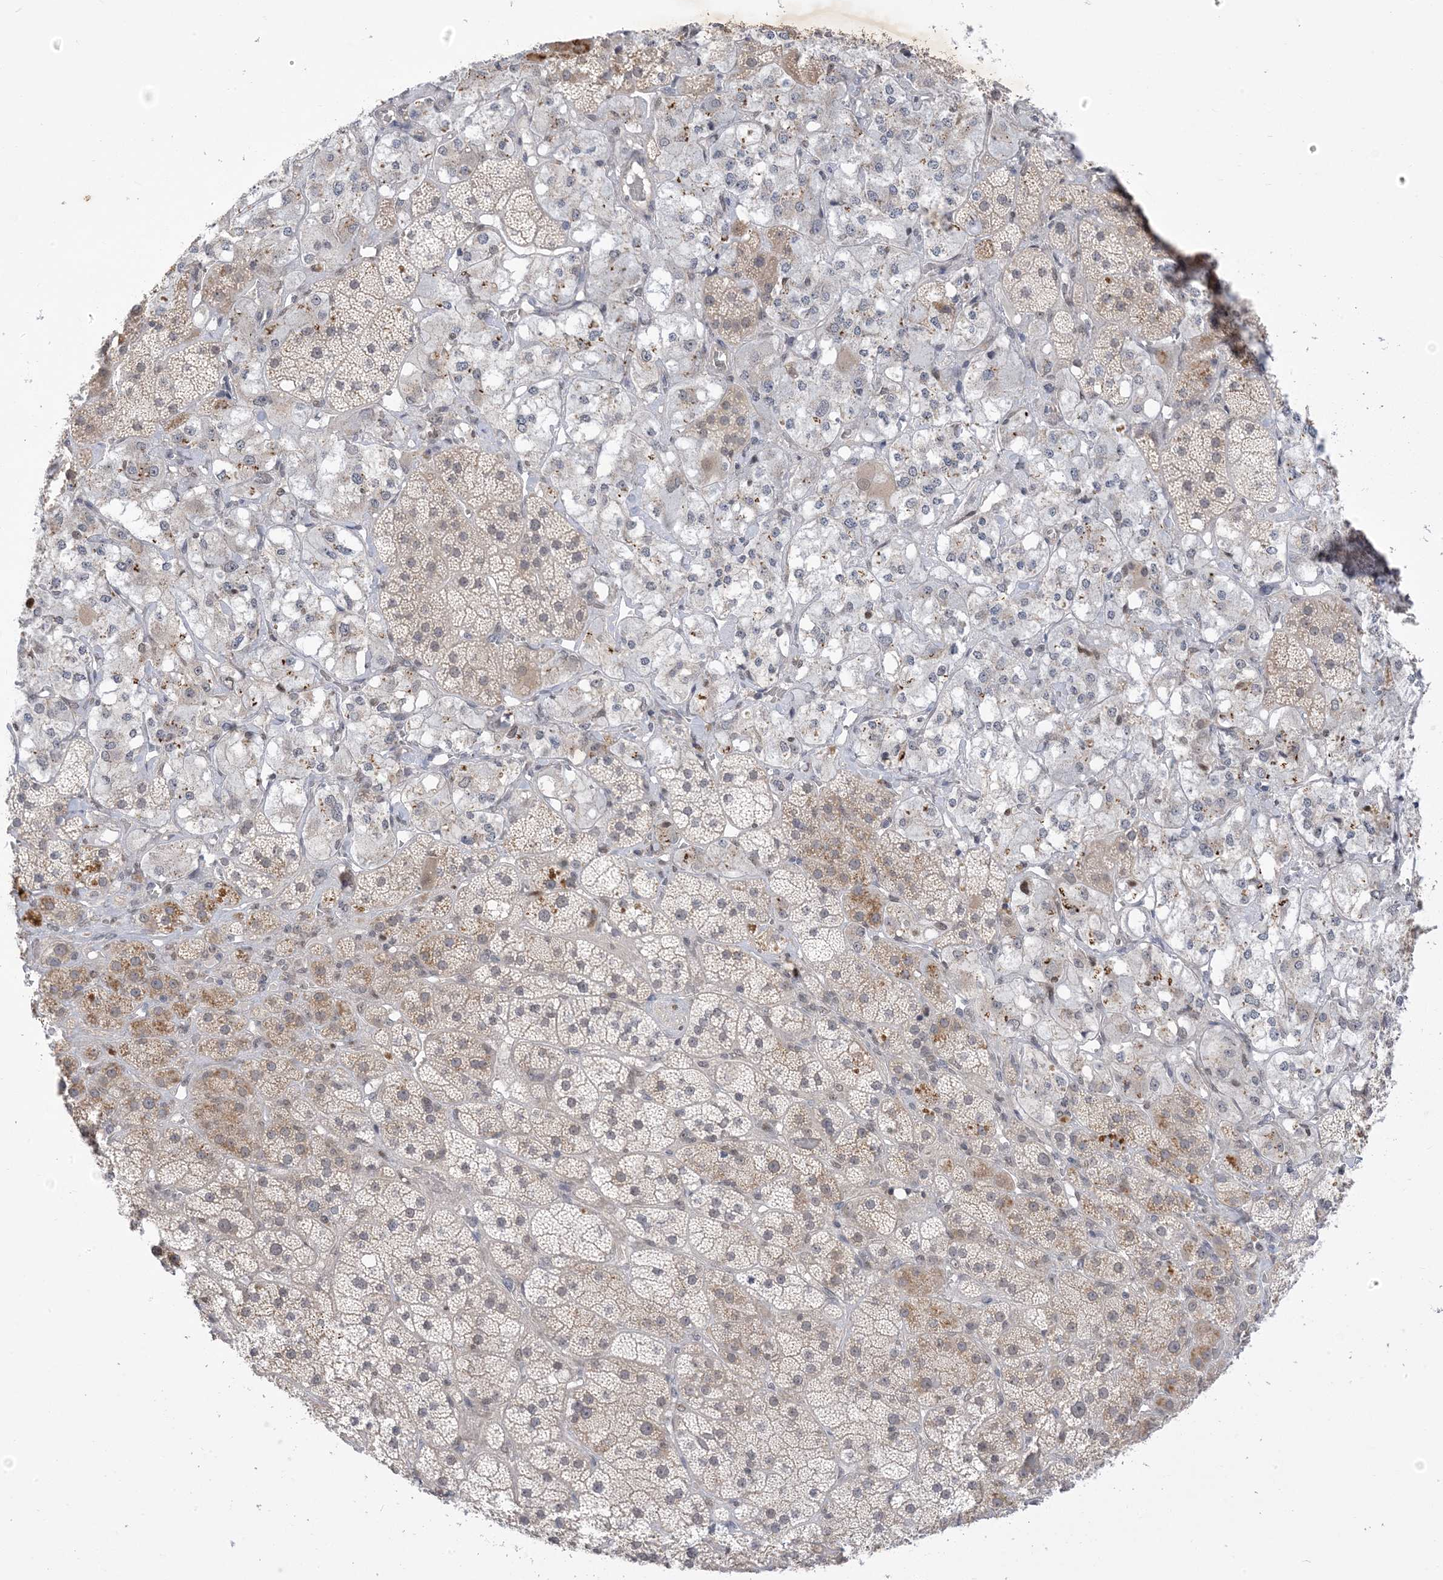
{"staining": {"intensity": "moderate", "quantity": "<25%", "location": "cytoplasmic/membranous,nuclear"}, "tissue": "adrenal gland", "cell_type": "Glandular cells", "image_type": "normal", "snomed": [{"axis": "morphology", "description": "Normal tissue, NOS"}, {"axis": "topography", "description": "Adrenal gland"}], "caption": "Human adrenal gland stained for a protein (brown) shows moderate cytoplasmic/membranous,nuclear positive staining in approximately <25% of glandular cells.", "gene": "RANBP9", "patient": {"sex": "male", "age": 57}}